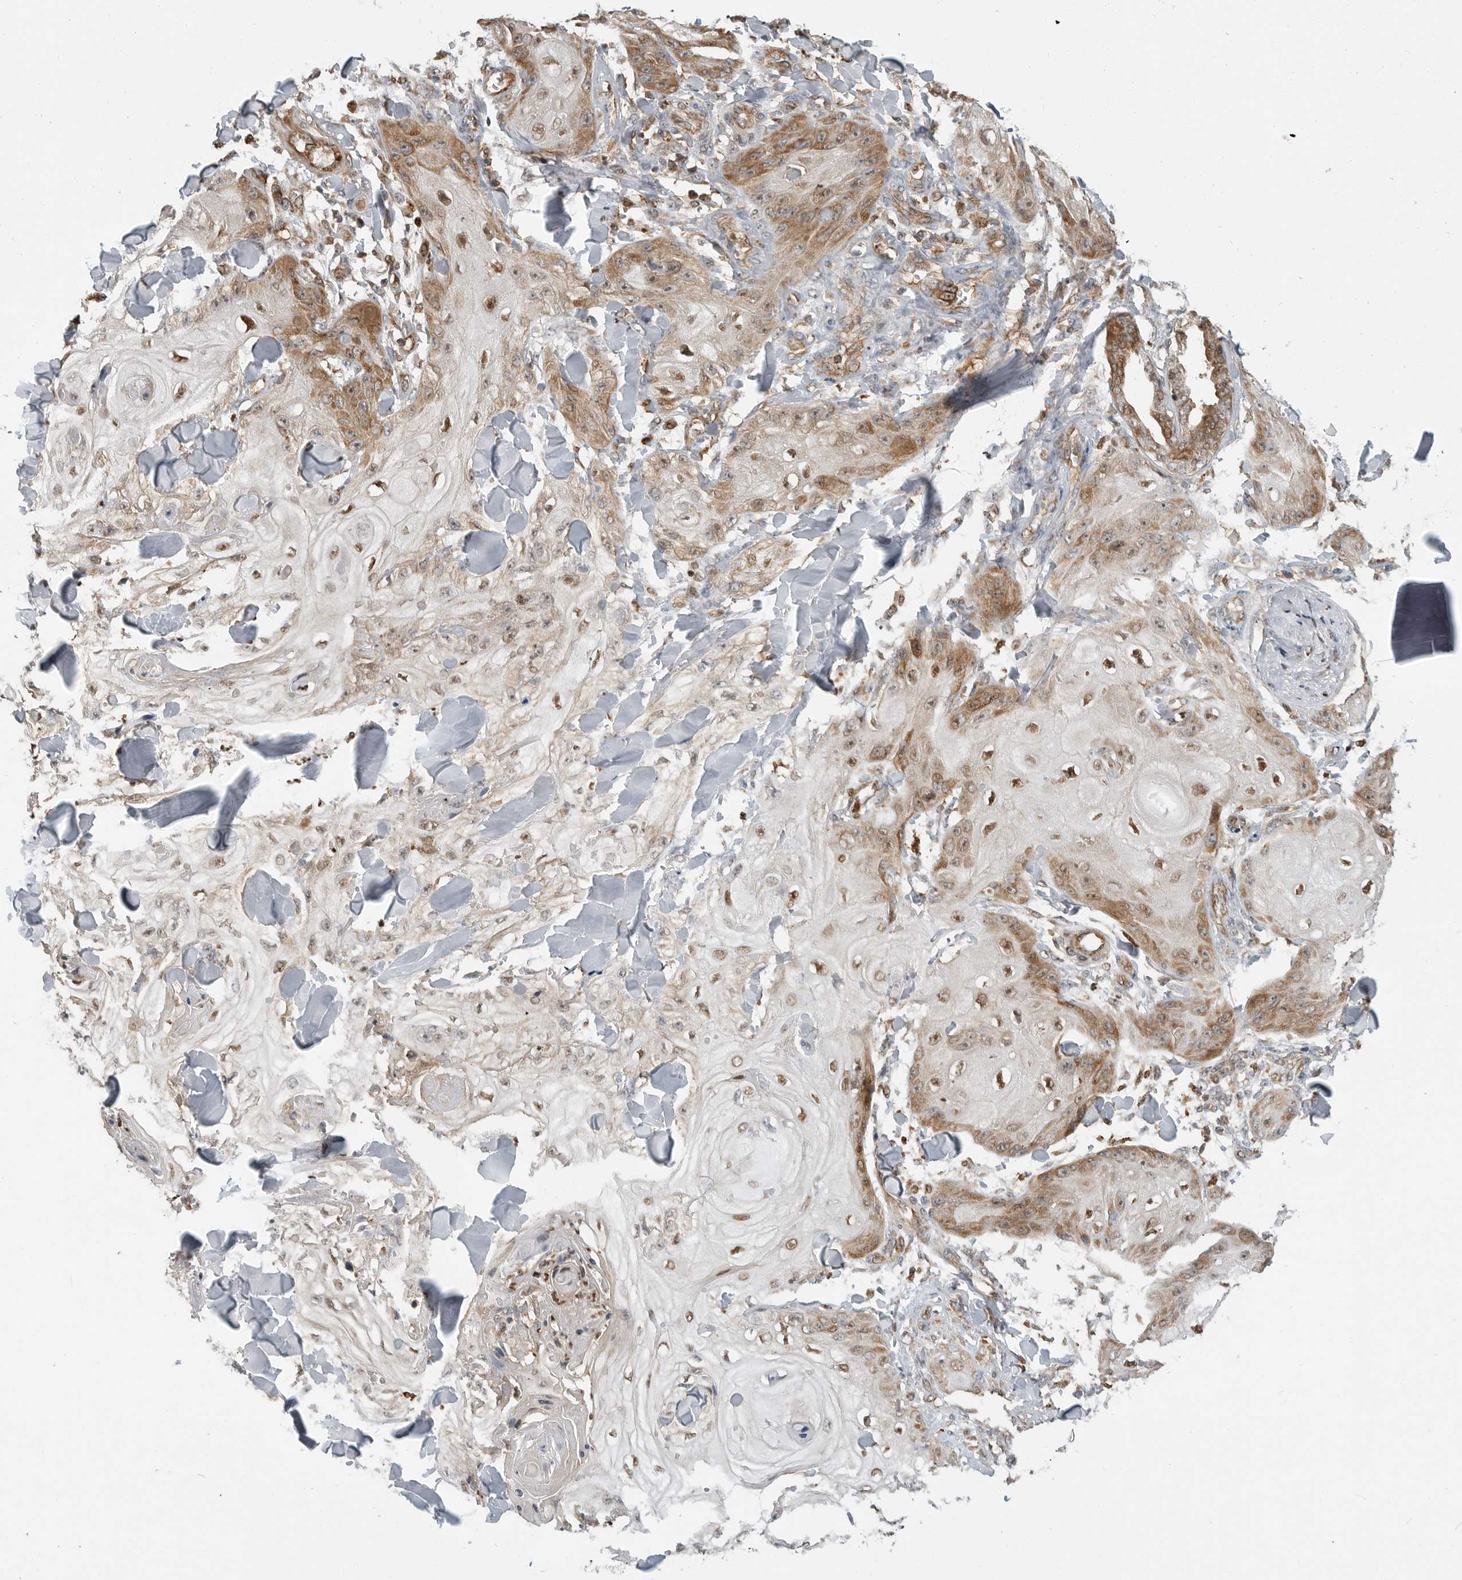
{"staining": {"intensity": "moderate", "quantity": ">75%", "location": "cytoplasmic/membranous,nuclear"}, "tissue": "skin cancer", "cell_type": "Tumor cells", "image_type": "cancer", "snomed": [{"axis": "morphology", "description": "Squamous cell carcinoma, NOS"}, {"axis": "topography", "description": "Skin"}], "caption": "The micrograph exhibits a brown stain indicating the presence of a protein in the cytoplasmic/membranous and nuclear of tumor cells in skin cancer (squamous cell carcinoma).", "gene": "STRAP", "patient": {"sex": "male", "age": 74}}